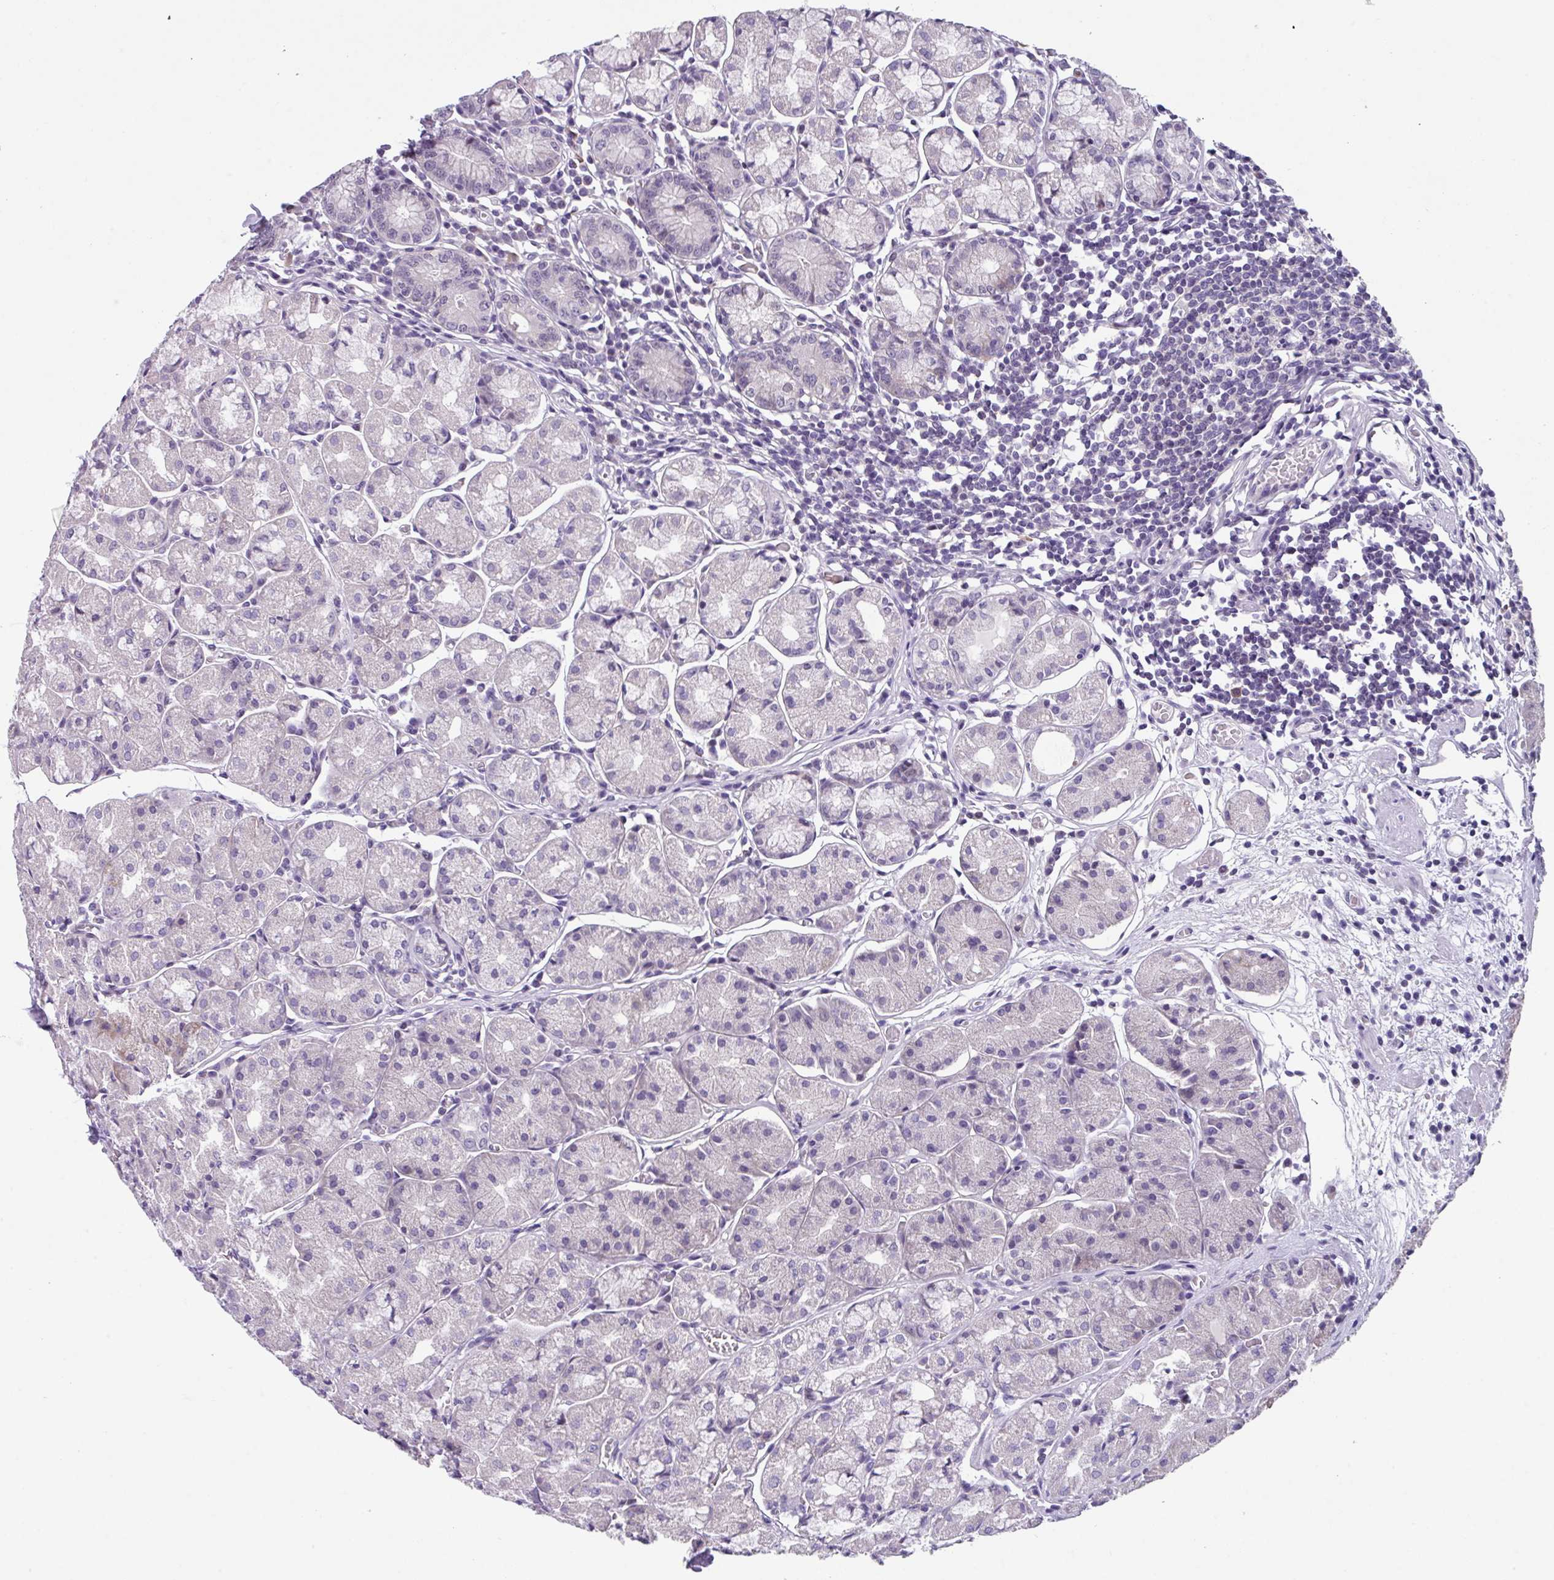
{"staining": {"intensity": "moderate", "quantity": "<25%", "location": "cytoplasmic/membranous,nuclear"}, "tissue": "stomach", "cell_type": "Glandular cells", "image_type": "normal", "snomed": [{"axis": "morphology", "description": "Normal tissue, NOS"}, {"axis": "topography", "description": "Stomach"}], "caption": "Glandular cells exhibit low levels of moderate cytoplasmic/membranous,nuclear staining in about <25% of cells in benign human stomach. (IHC, brightfield microscopy, high magnification).", "gene": "ZFP3", "patient": {"sex": "male", "age": 55}}